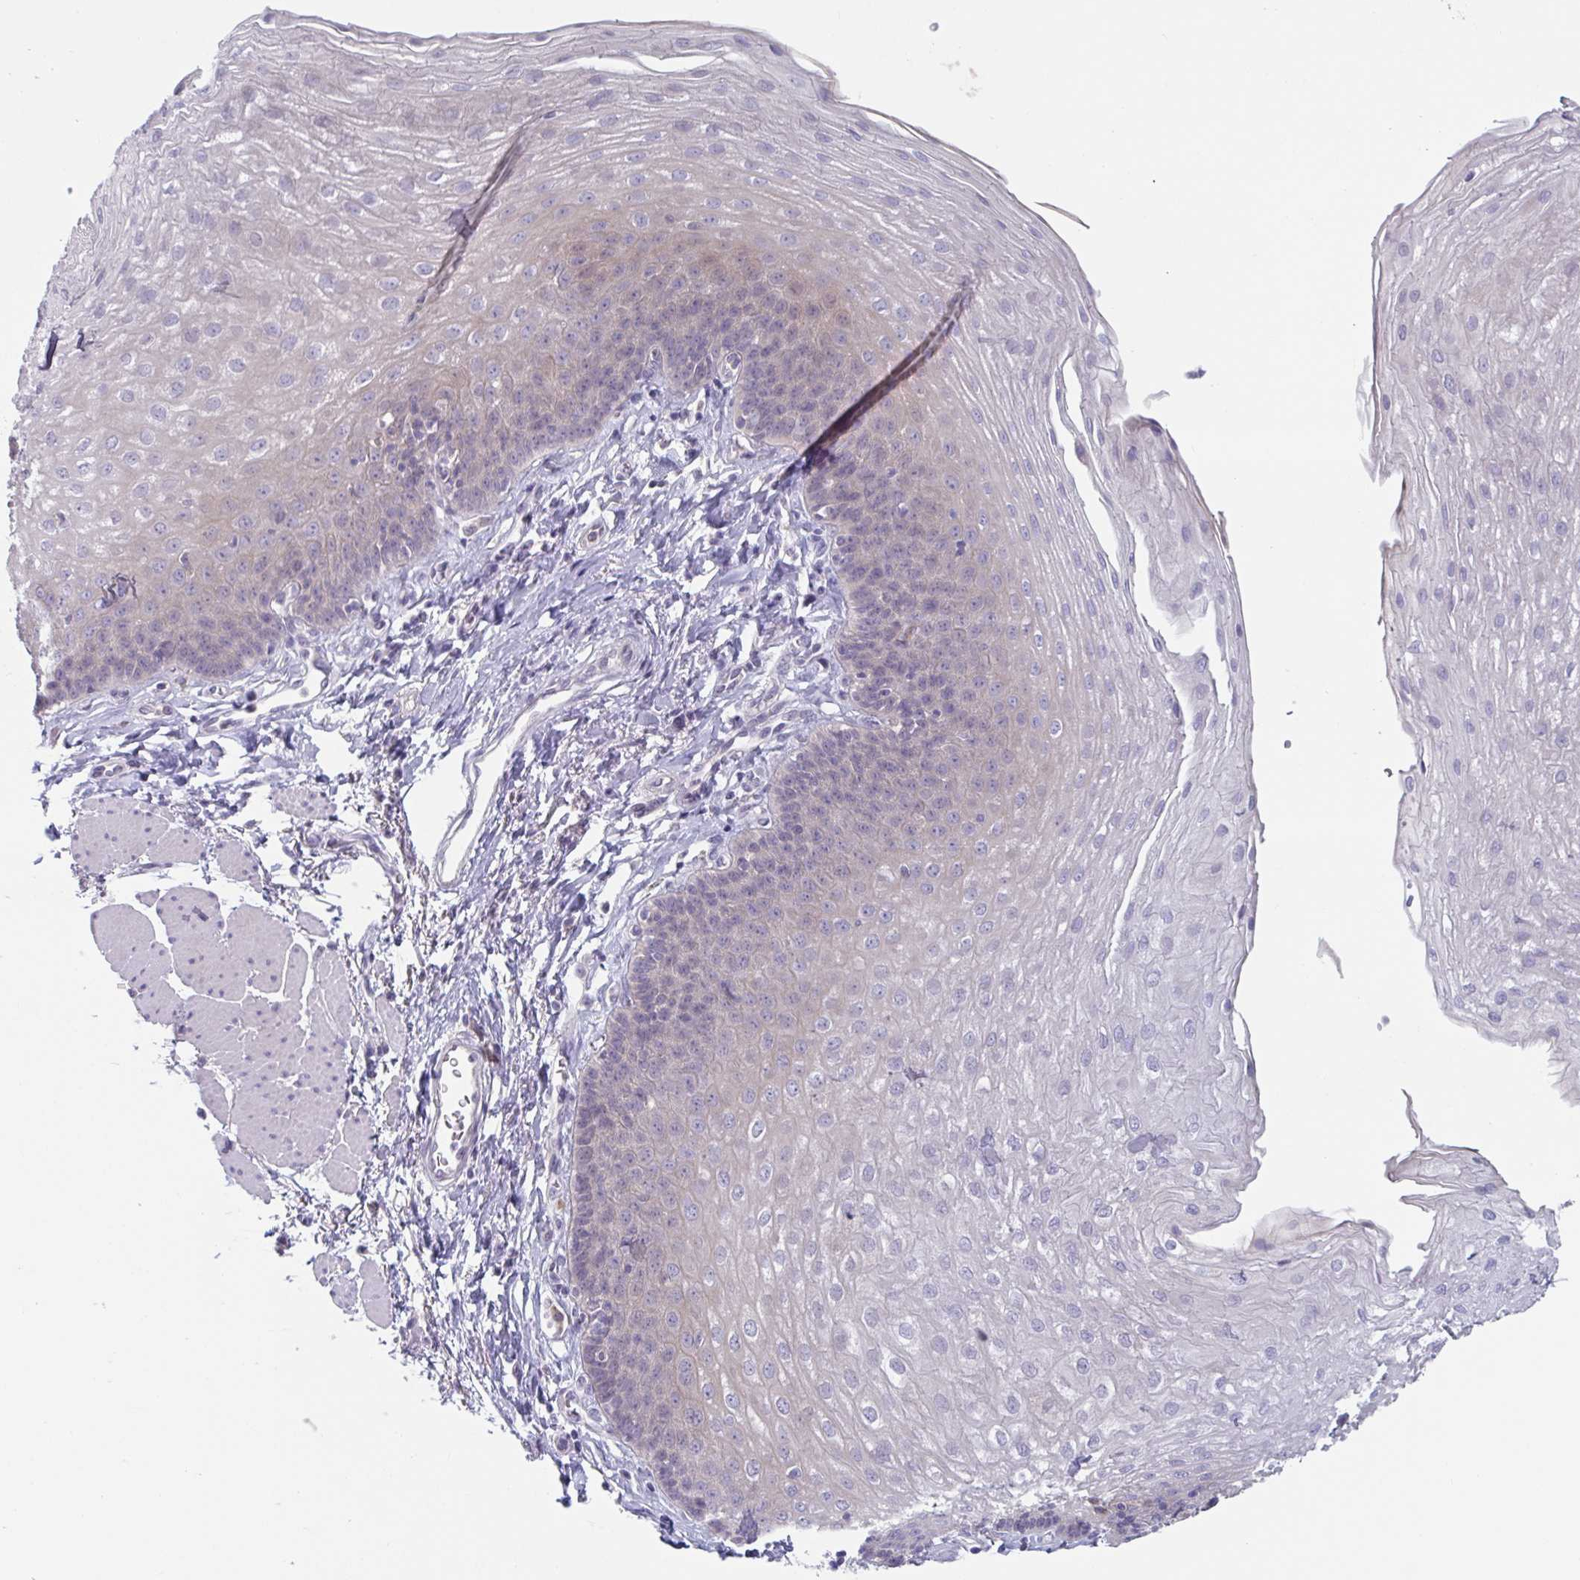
{"staining": {"intensity": "negative", "quantity": "none", "location": "none"}, "tissue": "esophagus", "cell_type": "Squamous epithelial cells", "image_type": "normal", "snomed": [{"axis": "morphology", "description": "Normal tissue, NOS"}, {"axis": "topography", "description": "Esophagus"}], "caption": "IHC image of unremarkable esophagus: esophagus stained with DAB (3,3'-diaminobenzidine) reveals no significant protein expression in squamous epithelial cells. (Brightfield microscopy of DAB (3,3'-diaminobenzidine) immunohistochemistry at high magnification).", "gene": "PTPRD", "patient": {"sex": "female", "age": 81}}